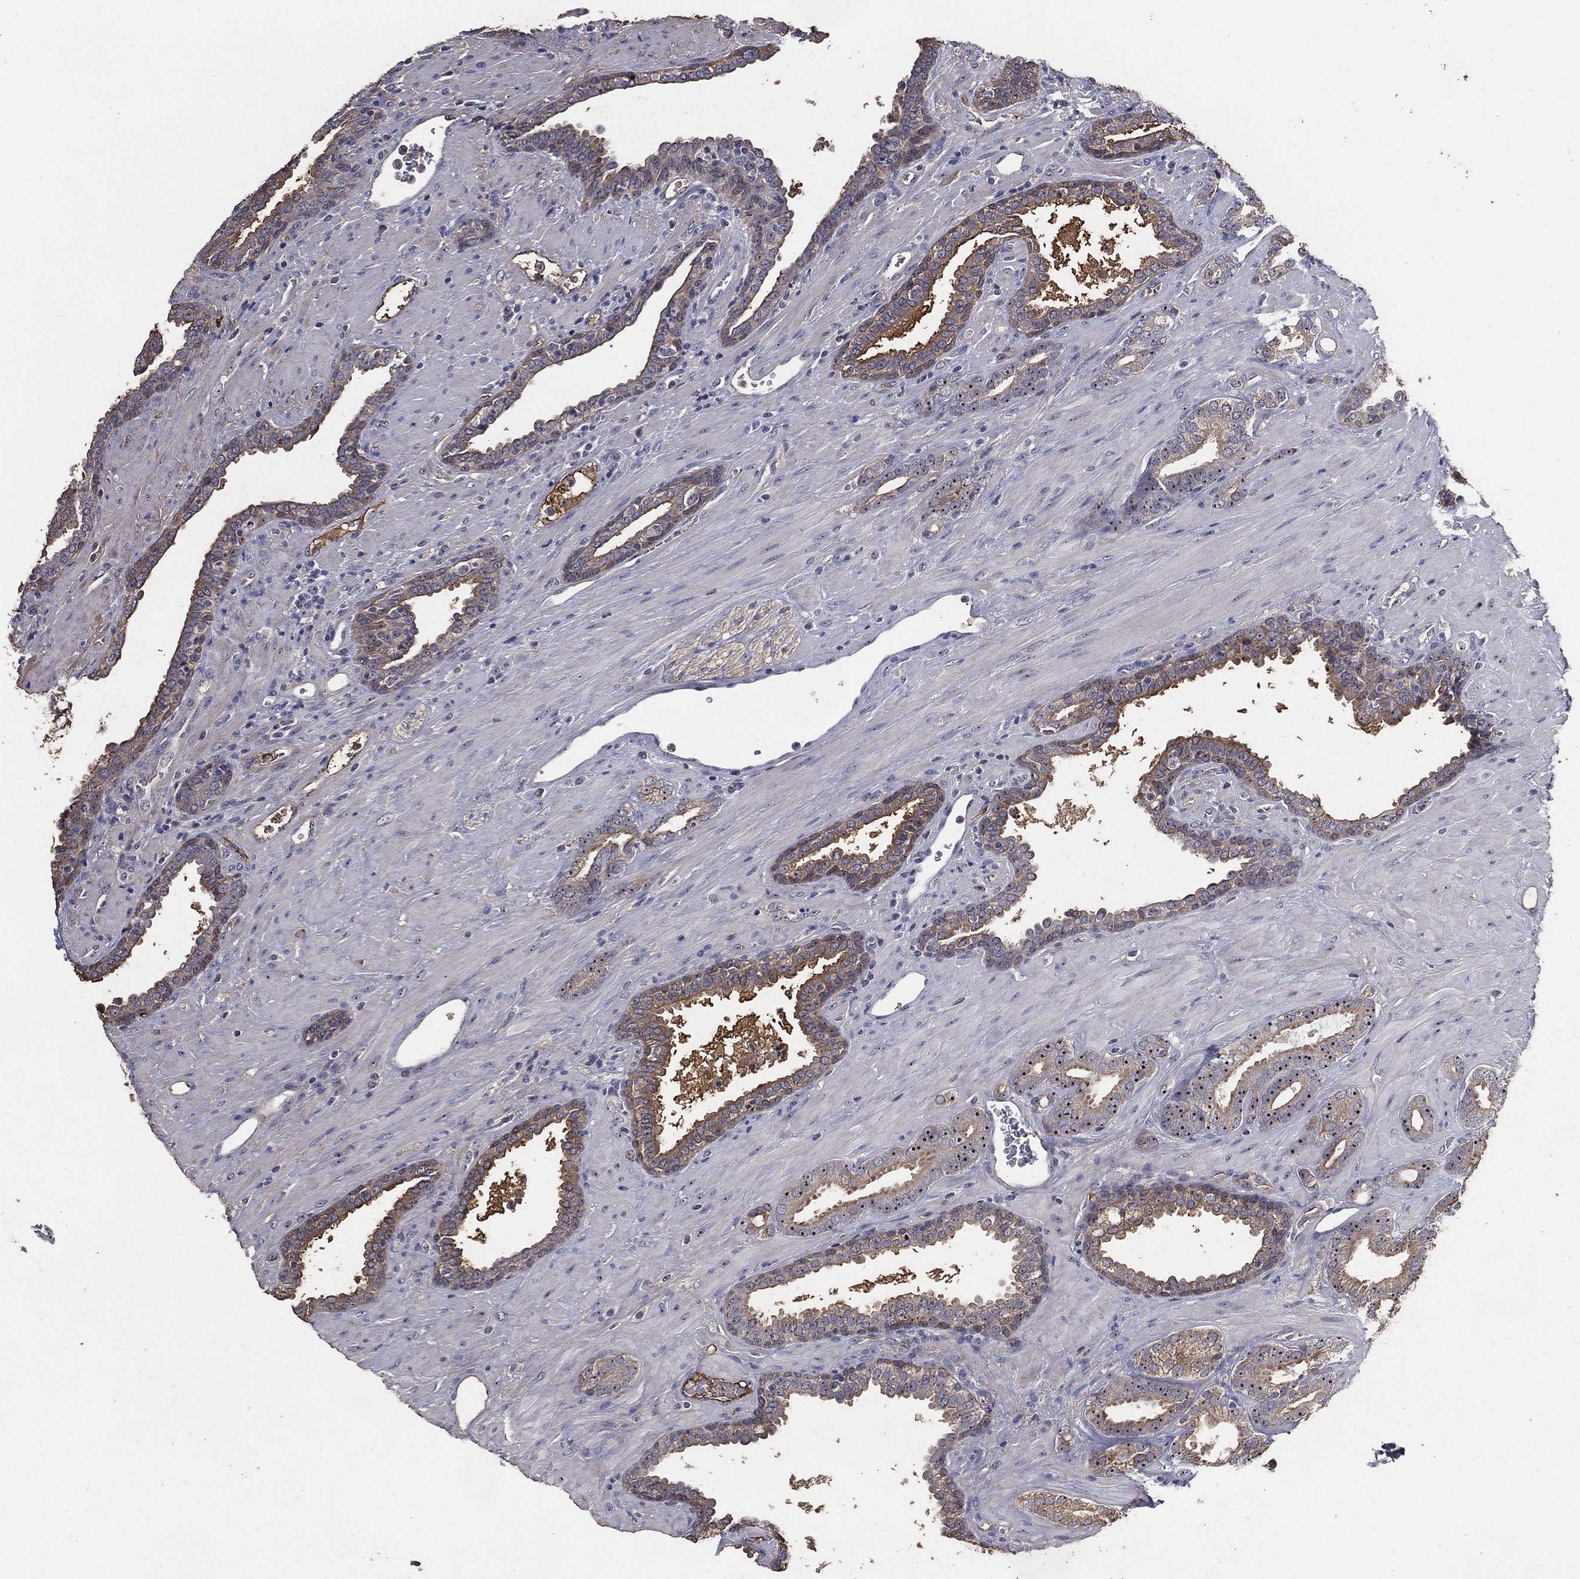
{"staining": {"intensity": "moderate", "quantity": "<25%", "location": "cytoplasmic/membranous,nuclear"}, "tissue": "prostate cancer", "cell_type": "Tumor cells", "image_type": "cancer", "snomed": [{"axis": "morphology", "description": "Adenocarcinoma, Low grade"}, {"axis": "topography", "description": "Prostate"}], "caption": "Prostate cancer (adenocarcinoma (low-grade)) was stained to show a protein in brown. There is low levels of moderate cytoplasmic/membranous and nuclear staining in about <25% of tumor cells.", "gene": "EFNA1", "patient": {"sex": "male", "age": 61}}